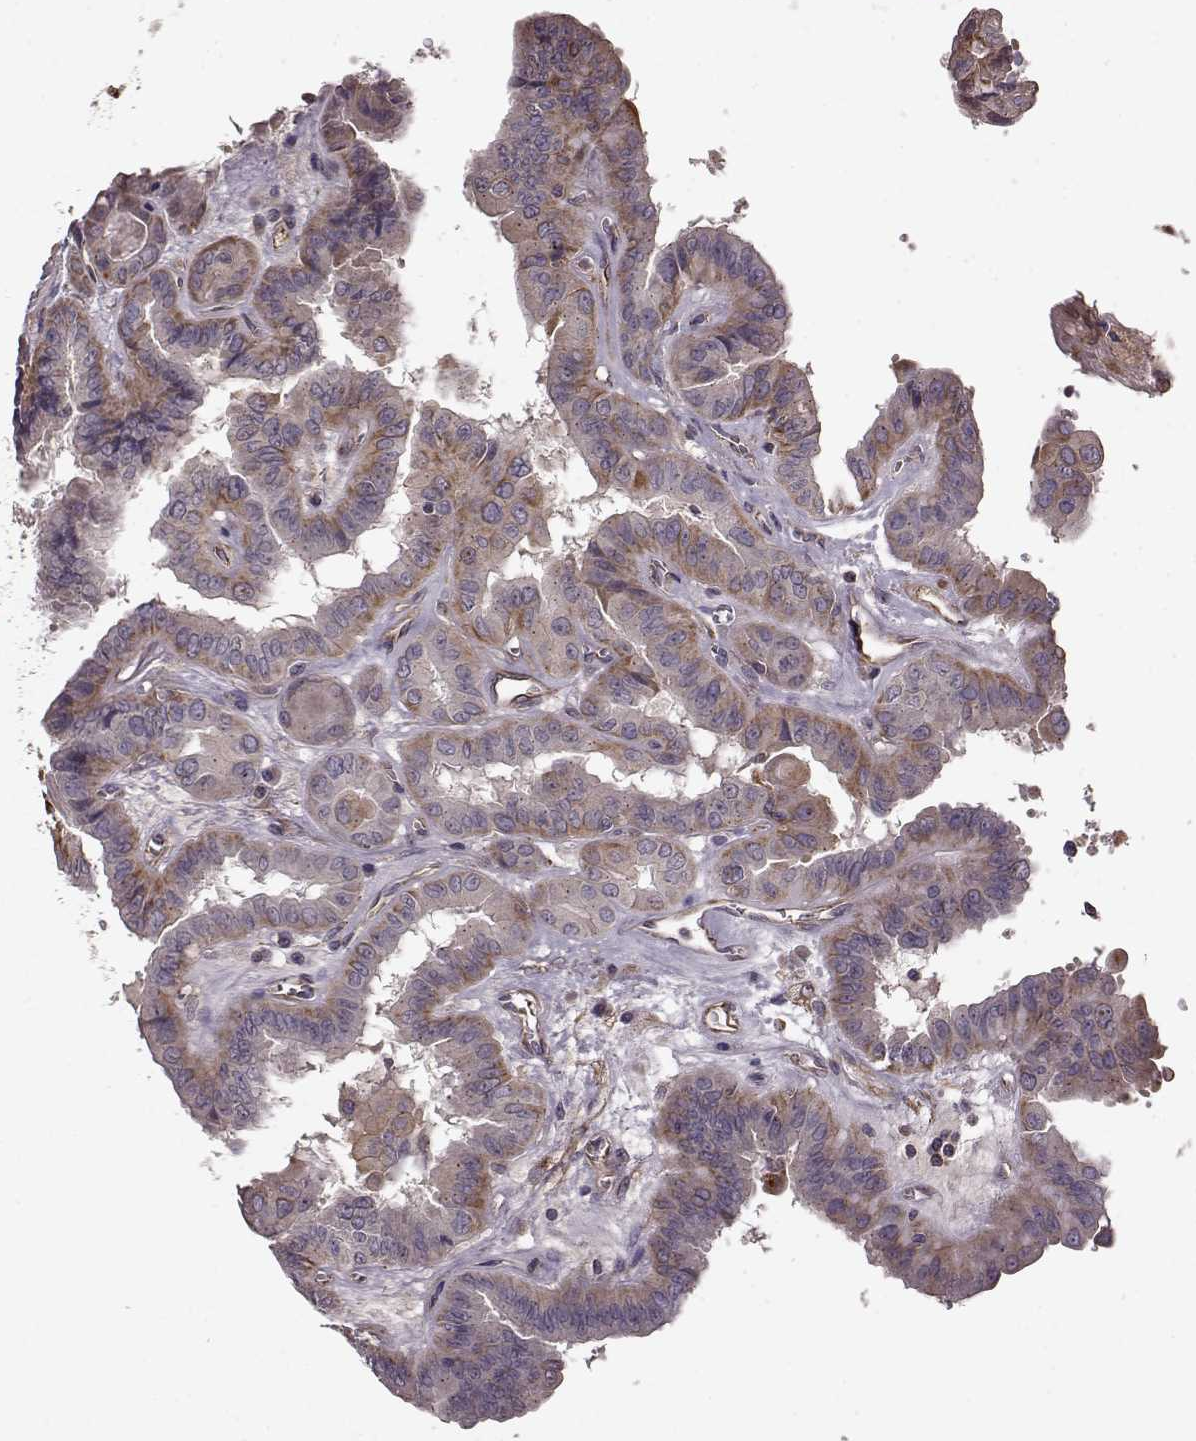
{"staining": {"intensity": "moderate", "quantity": ">75%", "location": "cytoplasmic/membranous"}, "tissue": "thyroid cancer", "cell_type": "Tumor cells", "image_type": "cancer", "snomed": [{"axis": "morphology", "description": "Papillary adenocarcinoma, NOS"}, {"axis": "topography", "description": "Thyroid gland"}], "caption": "About >75% of tumor cells in thyroid cancer (papillary adenocarcinoma) reveal moderate cytoplasmic/membranous protein positivity as visualized by brown immunohistochemical staining.", "gene": "NTF3", "patient": {"sex": "female", "age": 37}}